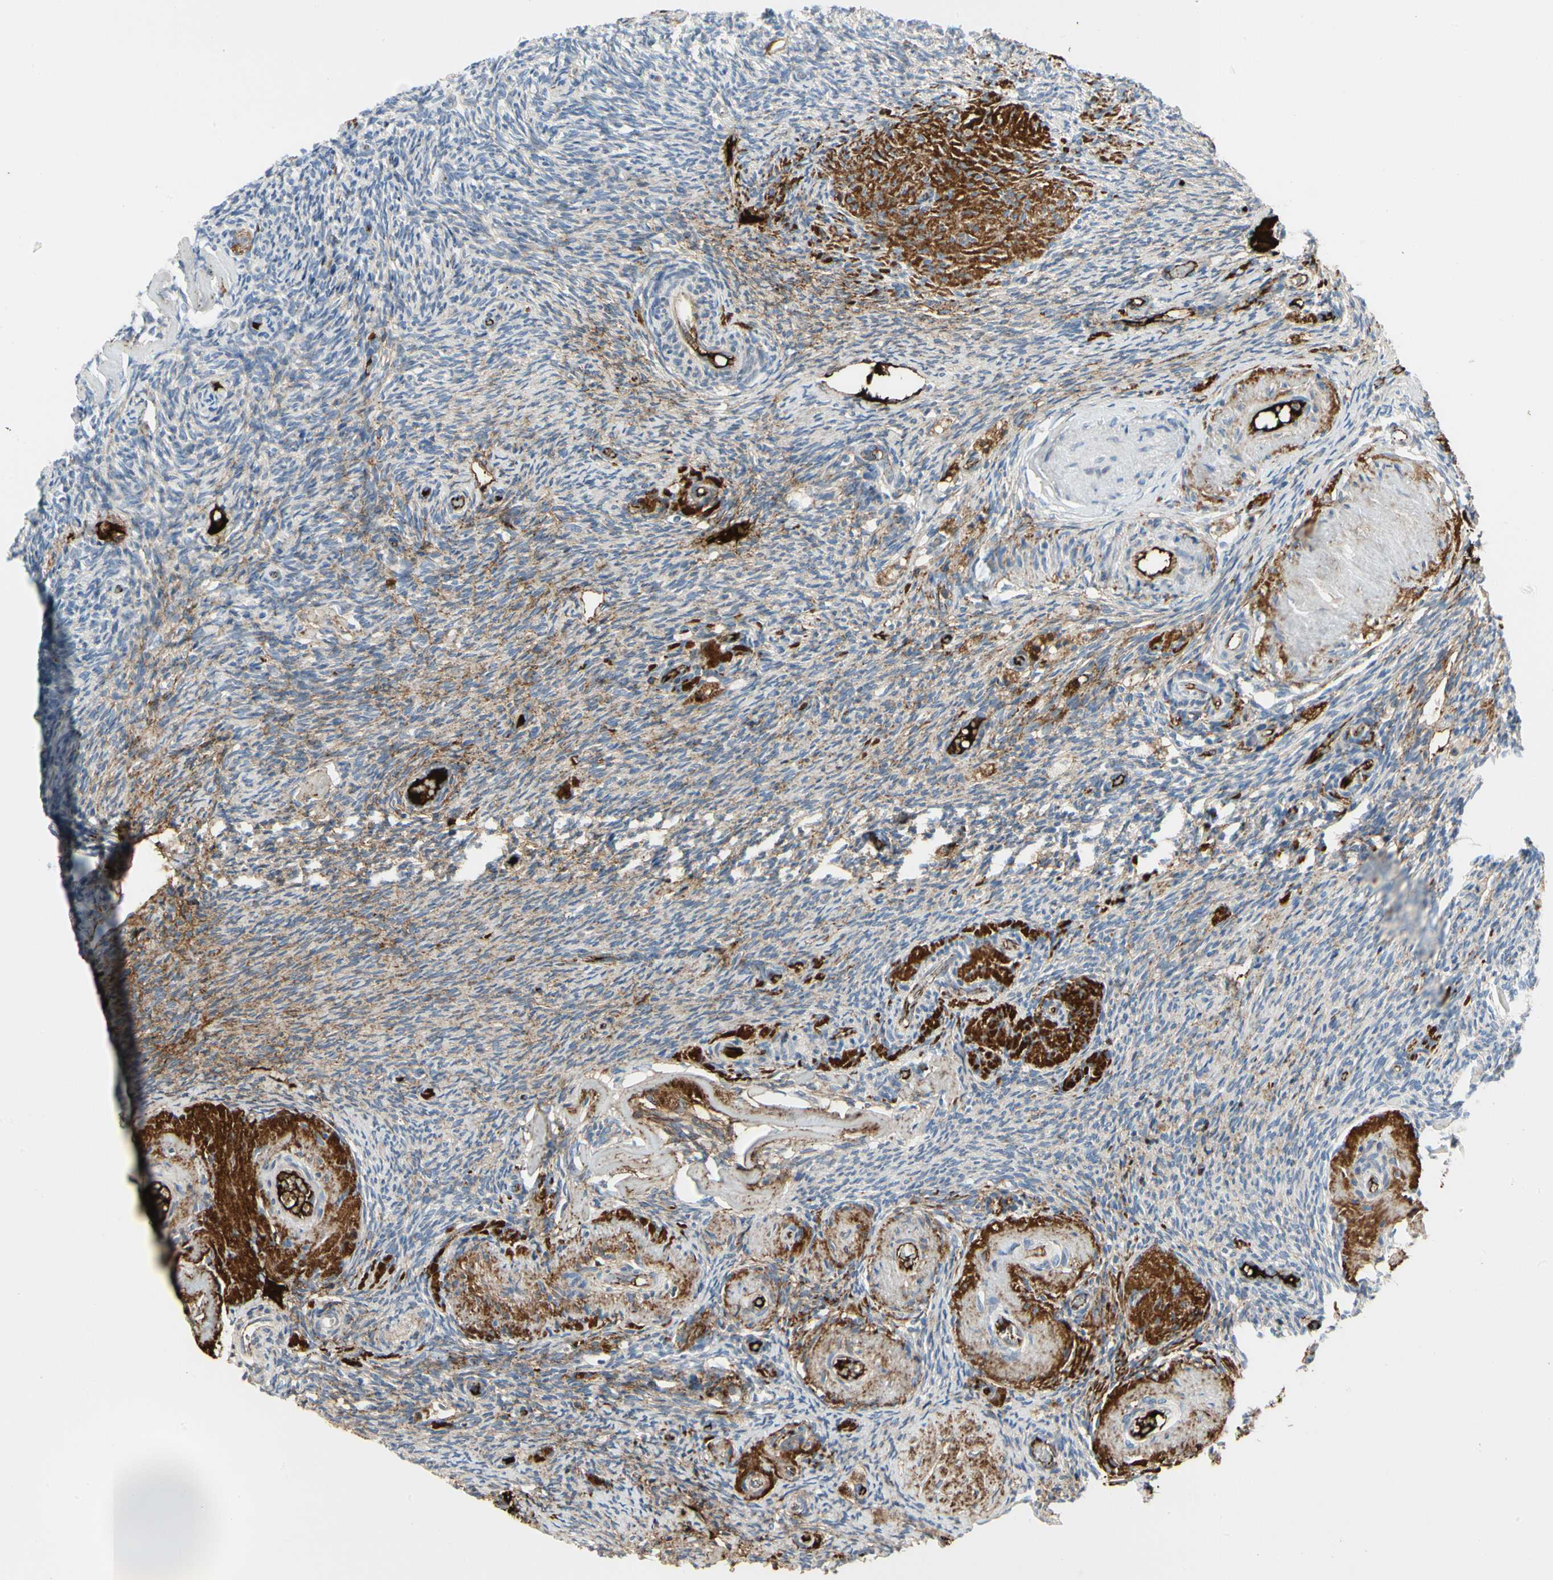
{"staining": {"intensity": "negative", "quantity": "none", "location": "none"}, "tissue": "ovary", "cell_type": "Follicle cells", "image_type": "normal", "snomed": [{"axis": "morphology", "description": "Normal tissue, NOS"}, {"axis": "topography", "description": "Ovary"}], "caption": "Immunohistochemistry micrograph of unremarkable human ovary stained for a protein (brown), which exhibits no positivity in follicle cells.", "gene": "FGB", "patient": {"sex": "female", "age": 60}}